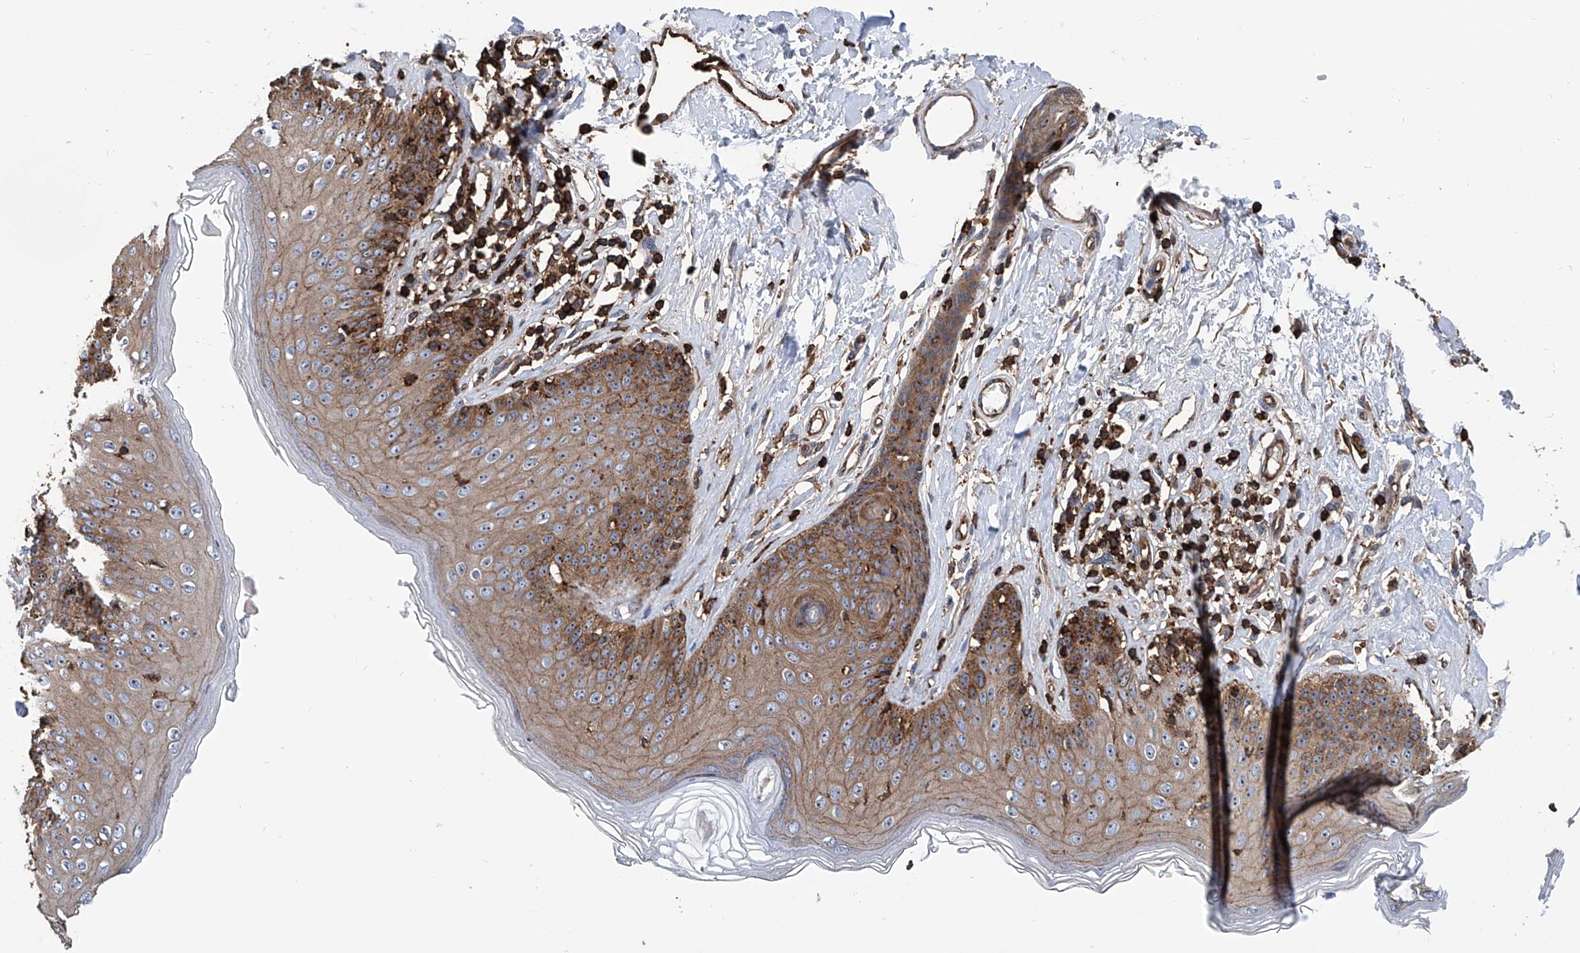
{"staining": {"intensity": "moderate", "quantity": ">75%", "location": "cytoplasmic/membranous,nuclear"}, "tissue": "skin", "cell_type": "Epidermal cells", "image_type": "normal", "snomed": [{"axis": "morphology", "description": "Normal tissue, NOS"}, {"axis": "morphology", "description": "Squamous cell carcinoma, NOS"}, {"axis": "topography", "description": "Vulva"}], "caption": "Brown immunohistochemical staining in unremarkable skin demonstrates moderate cytoplasmic/membranous,nuclear positivity in approximately >75% of epidermal cells. The staining was performed using DAB (3,3'-diaminobenzidine) to visualize the protein expression in brown, while the nuclei were stained in blue with hematoxylin (Magnification: 20x).", "gene": "ZNF484", "patient": {"sex": "female", "age": 85}}